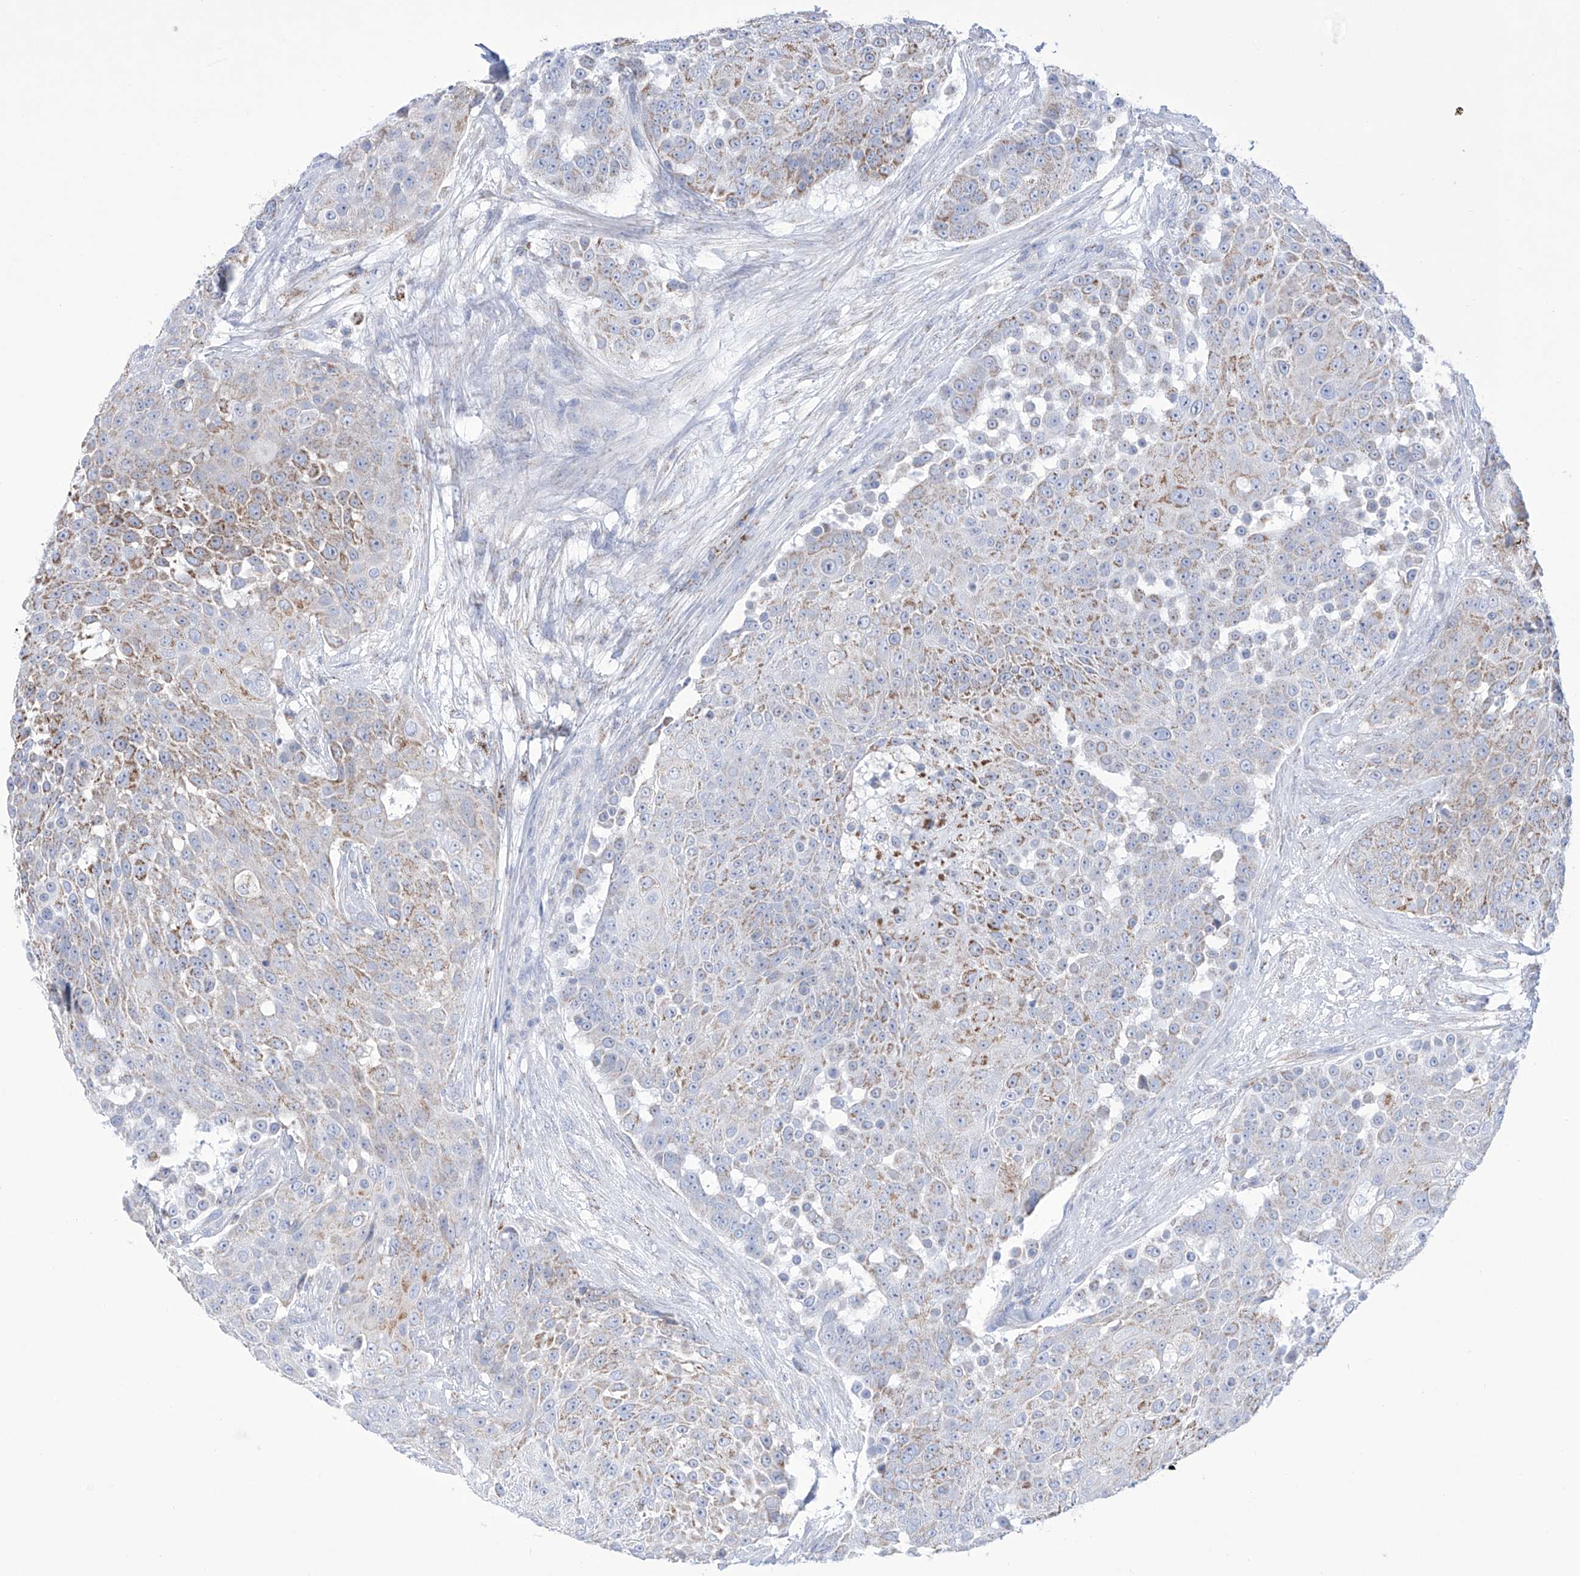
{"staining": {"intensity": "moderate", "quantity": "25%-75%", "location": "cytoplasmic/membranous"}, "tissue": "urothelial cancer", "cell_type": "Tumor cells", "image_type": "cancer", "snomed": [{"axis": "morphology", "description": "Urothelial carcinoma, High grade"}, {"axis": "topography", "description": "Urinary bladder"}], "caption": "Immunohistochemistry (IHC) (DAB (3,3'-diaminobenzidine)) staining of human urothelial carcinoma (high-grade) reveals moderate cytoplasmic/membranous protein staining in approximately 25%-75% of tumor cells.", "gene": "ALDH6A1", "patient": {"sex": "female", "age": 63}}